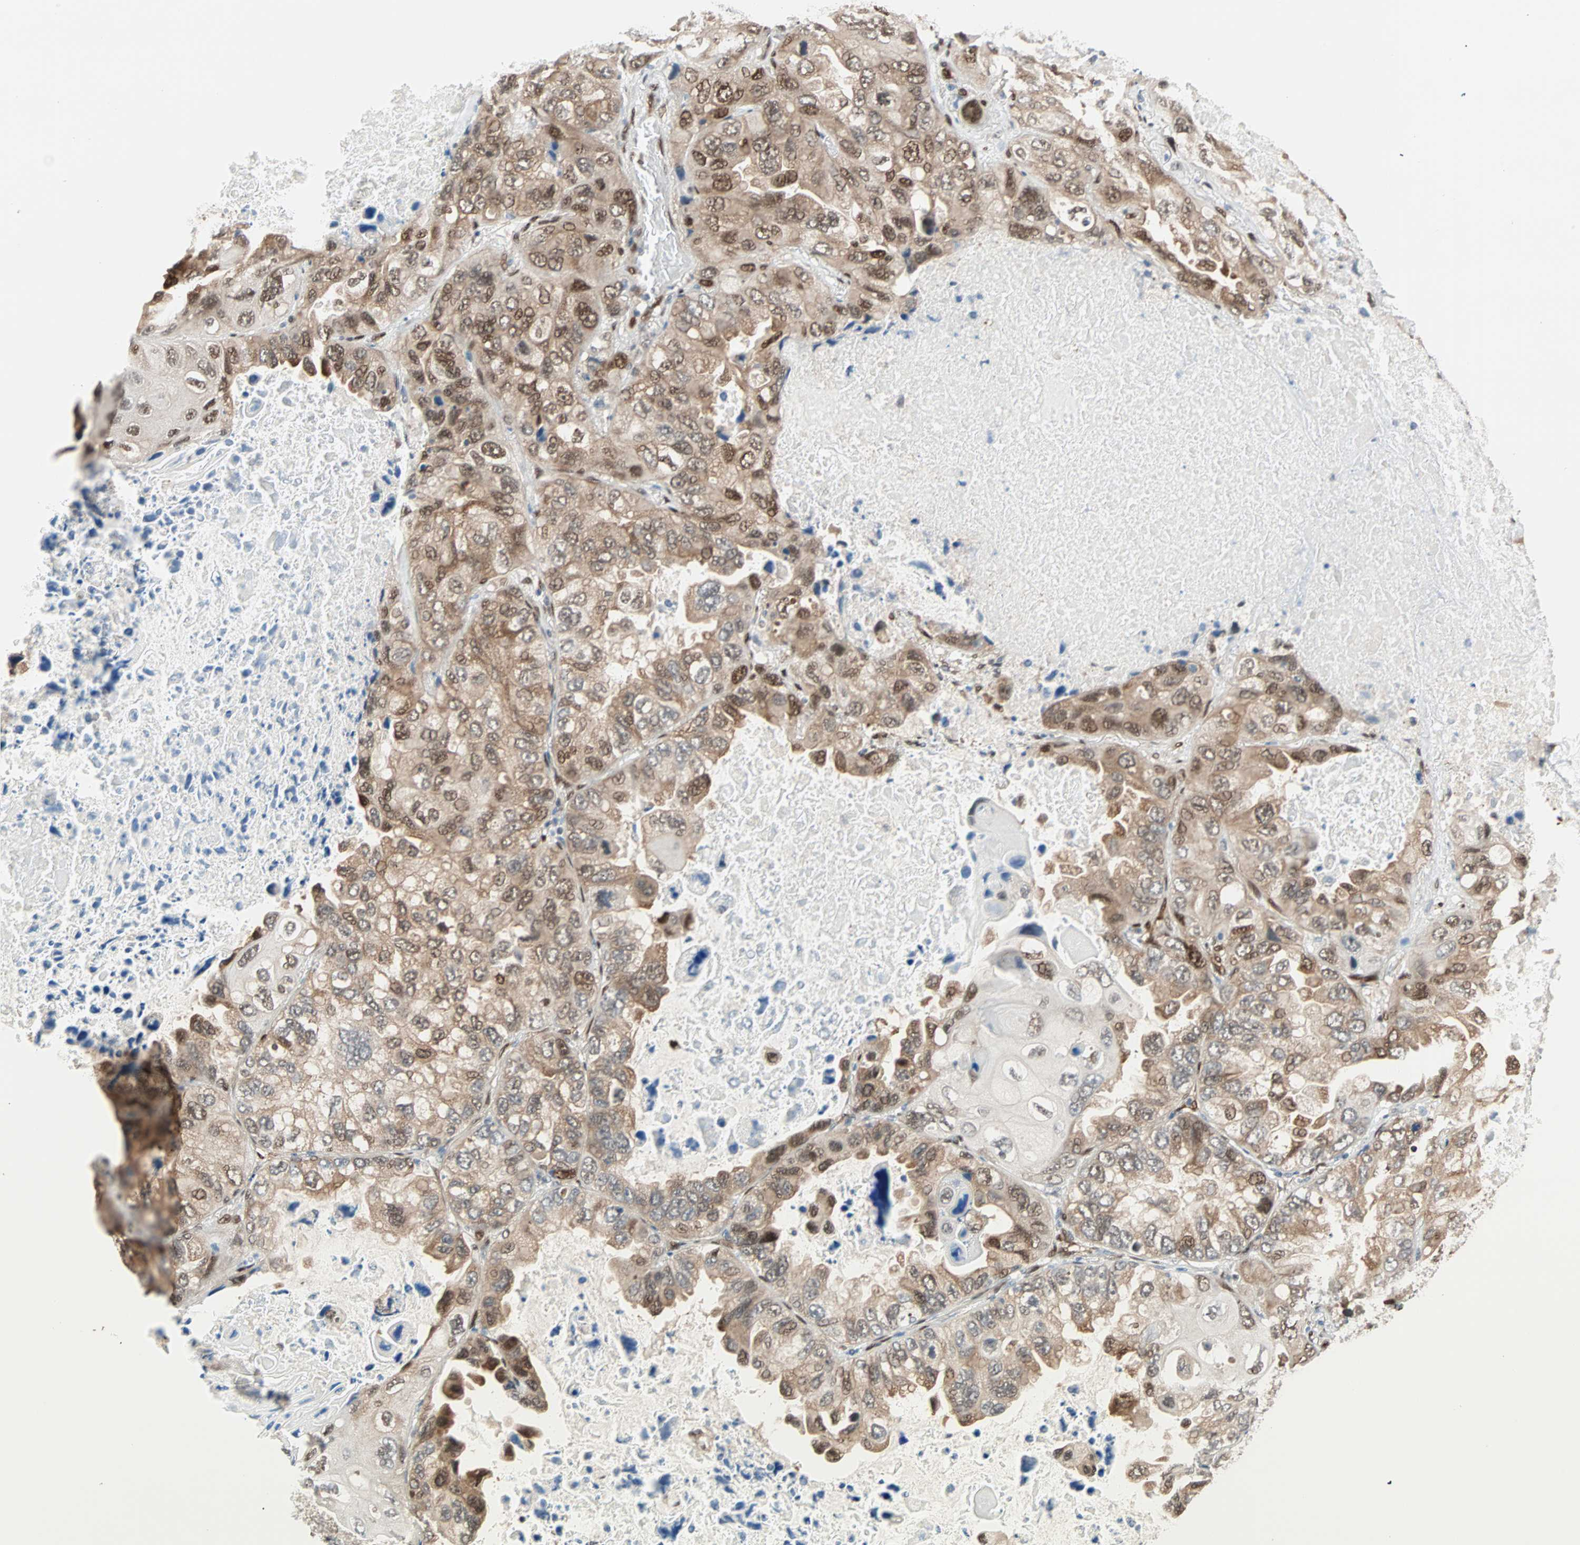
{"staining": {"intensity": "moderate", "quantity": ">75%", "location": "cytoplasmic/membranous,nuclear"}, "tissue": "lung cancer", "cell_type": "Tumor cells", "image_type": "cancer", "snomed": [{"axis": "morphology", "description": "Squamous cell carcinoma, NOS"}, {"axis": "topography", "description": "Lung"}], "caption": "Brown immunohistochemical staining in squamous cell carcinoma (lung) demonstrates moderate cytoplasmic/membranous and nuclear staining in approximately >75% of tumor cells. (DAB (3,3'-diaminobenzidine) = brown stain, brightfield microscopy at high magnification).", "gene": "WWTR1", "patient": {"sex": "female", "age": 73}}